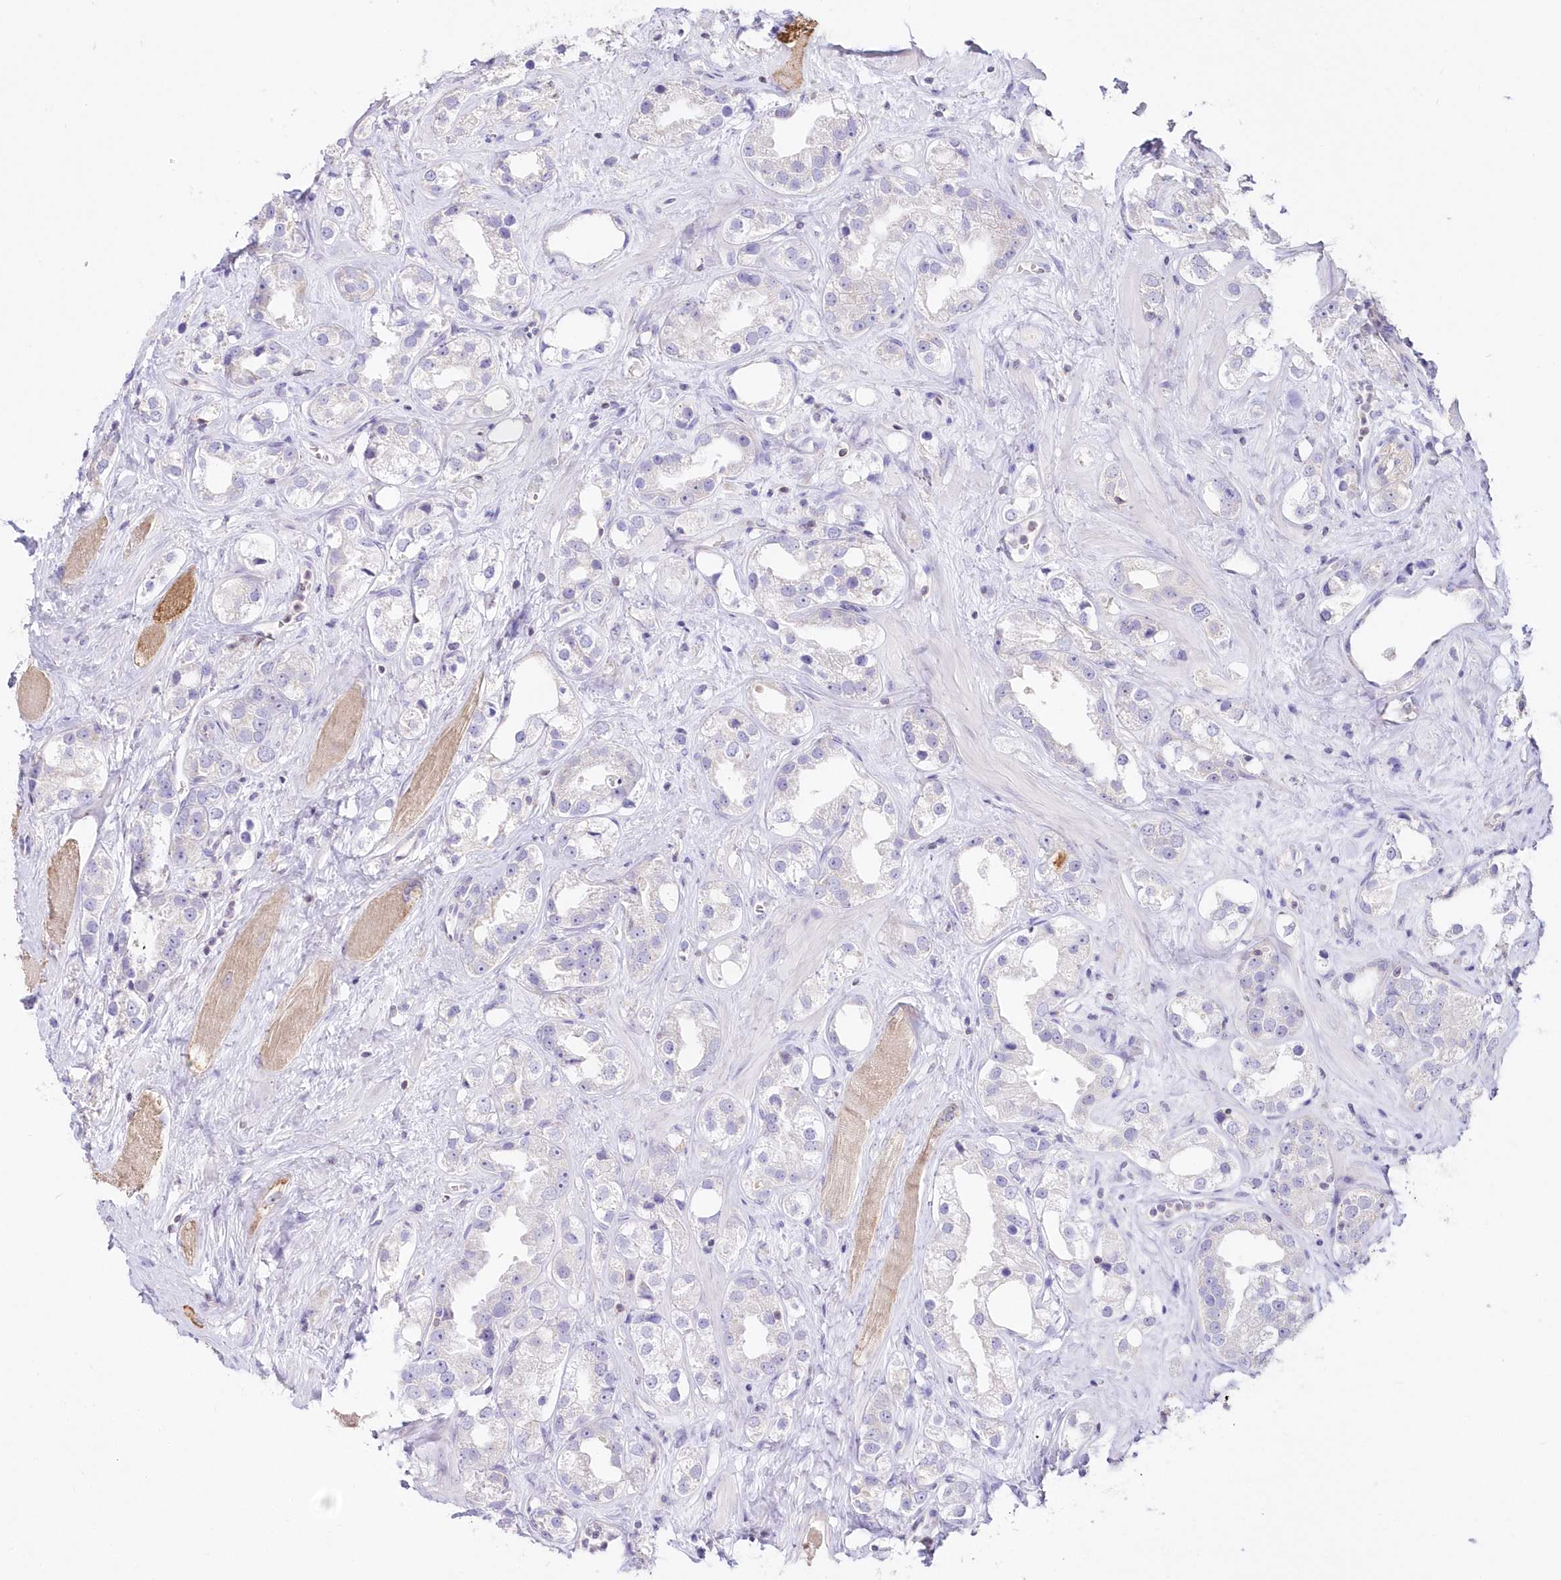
{"staining": {"intensity": "negative", "quantity": "none", "location": "none"}, "tissue": "prostate cancer", "cell_type": "Tumor cells", "image_type": "cancer", "snomed": [{"axis": "morphology", "description": "Adenocarcinoma, NOS"}, {"axis": "topography", "description": "Prostate"}], "caption": "Immunohistochemistry micrograph of human prostate cancer (adenocarcinoma) stained for a protein (brown), which reveals no positivity in tumor cells.", "gene": "STK17B", "patient": {"sex": "male", "age": 79}}